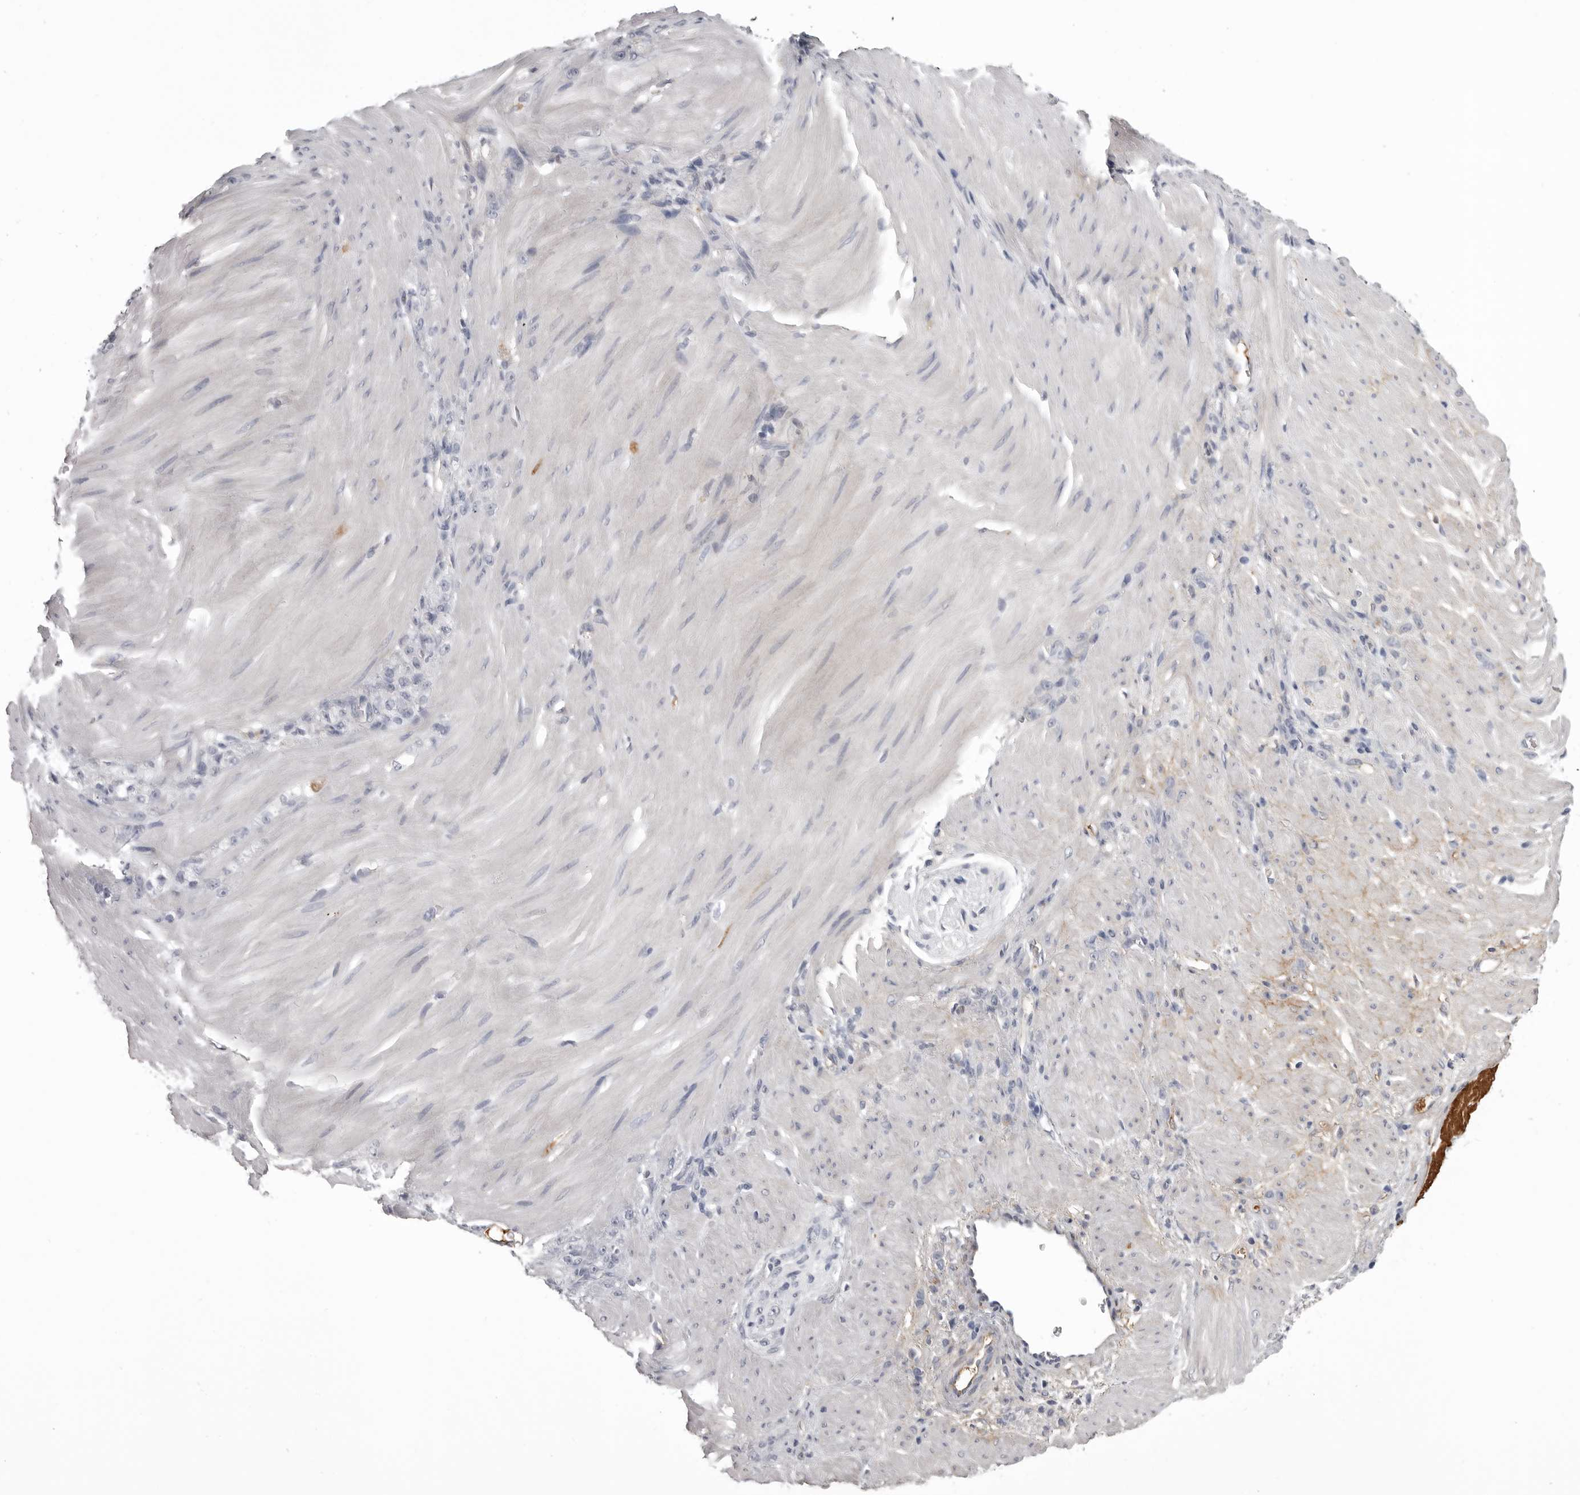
{"staining": {"intensity": "negative", "quantity": "none", "location": "none"}, "tissue": "stomach cancer", "cell_type": "Tumor cells", "image_type": "cancer", "snomed": [{"axis": "morphology", "description": "Normal tissue, NOS"}, {"axis": "morphology", "description": "Adenocarcinoma, NOS"}, {"axis": "topography", "description": "Stomach"}], "caption": "Immunohistochemical staining of human stomach cancer (adenocarcinoma) demonstrates no significant staining in tumor cells.", "gene": "SERPING1", "patient": {"sex": "male", "age": 82}}